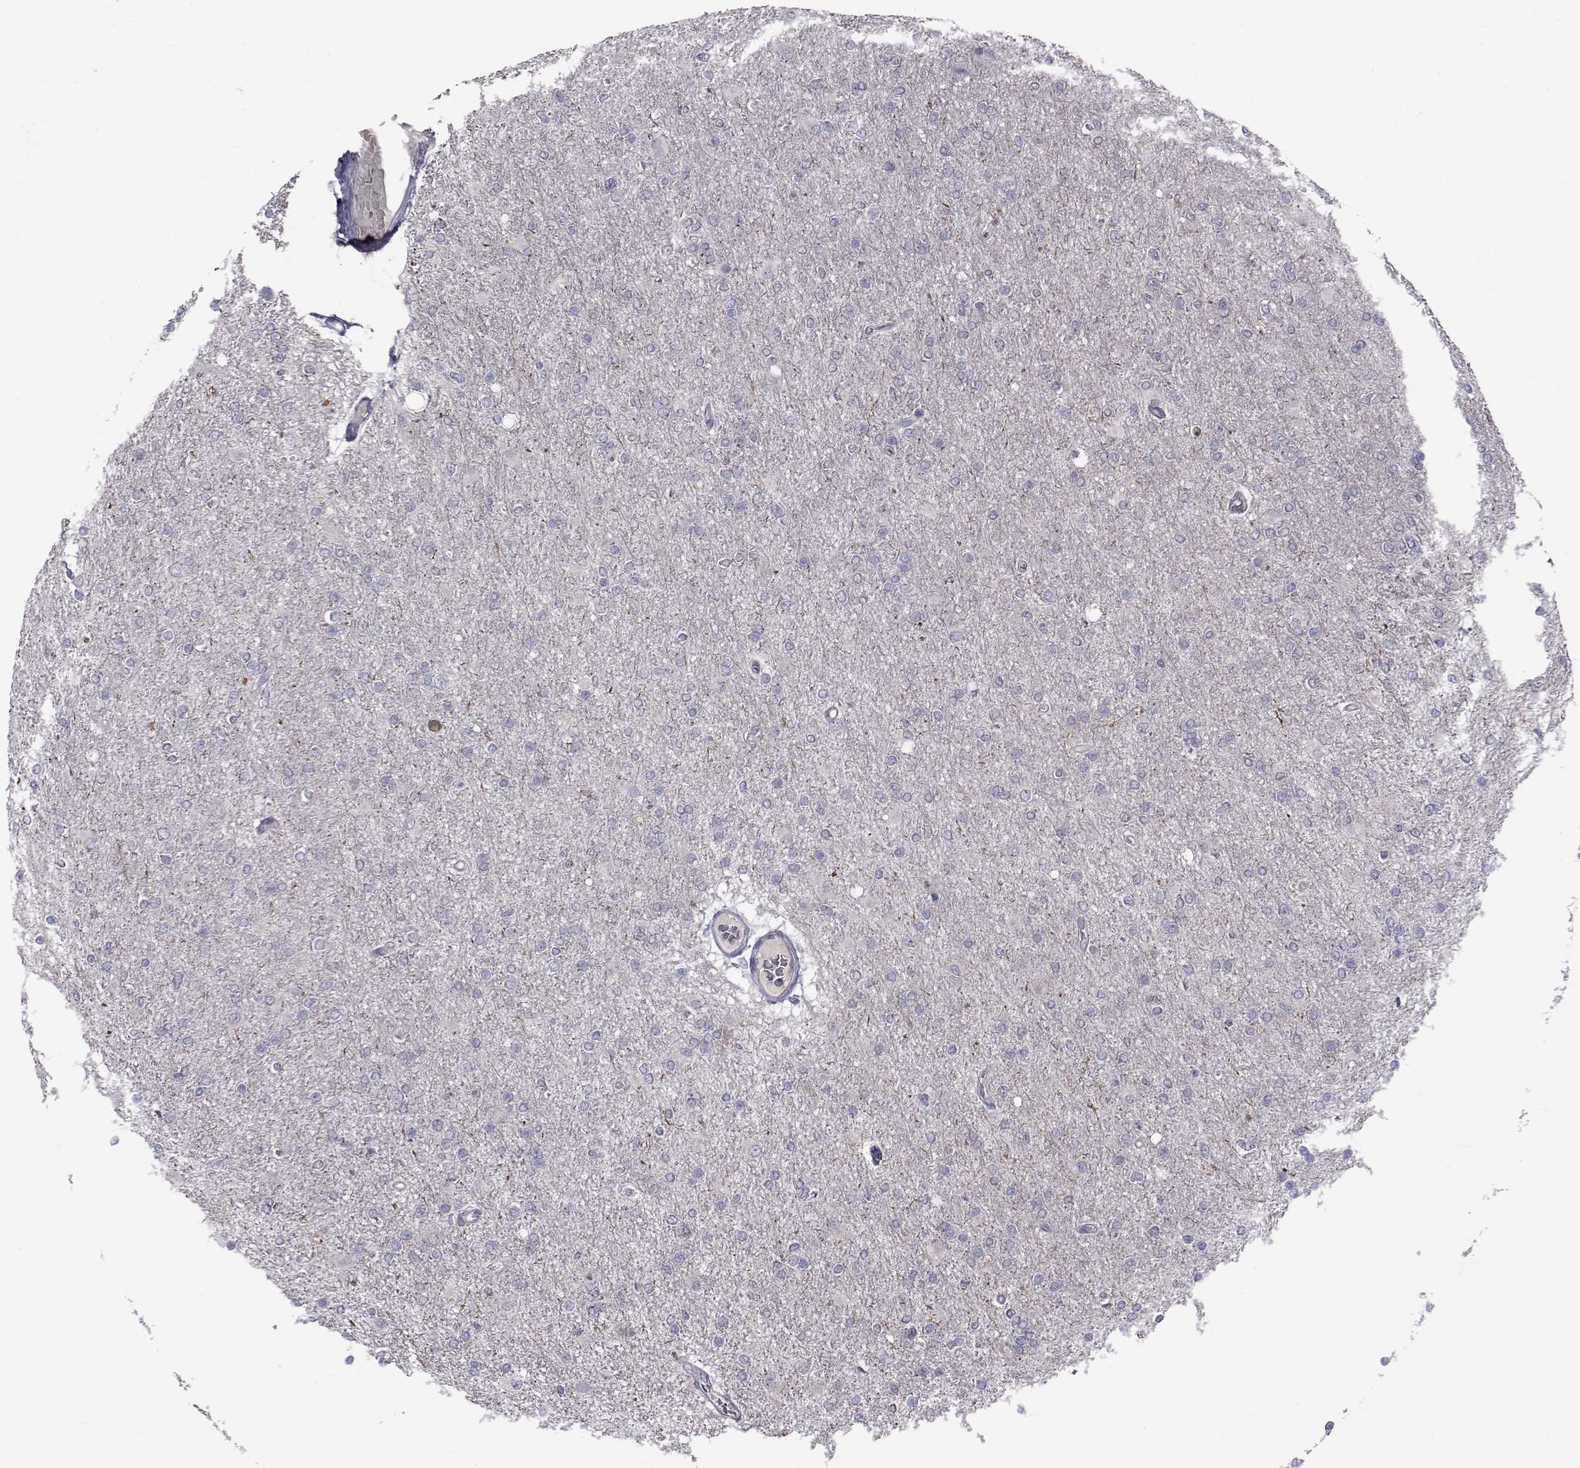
{"staining": {"intensity": "negative", "quantity": "none", "location": "none"}, "tissue": "glioma", "cell_type": "Tumor cells", "image_type": "cancer", "snomed": [{"axis": "morphology", "description": "Glioma, malignant, High grade"}, {"axis": "topography", "description": "Cerebral cortex"}], "caption": "High power microscopy histopathology image of an IHC histopathology image of glioma, revealing no significant staining in tumor cells.", "gene": "ANGPT1", "patient": {"sex": "male", "age": 70}}